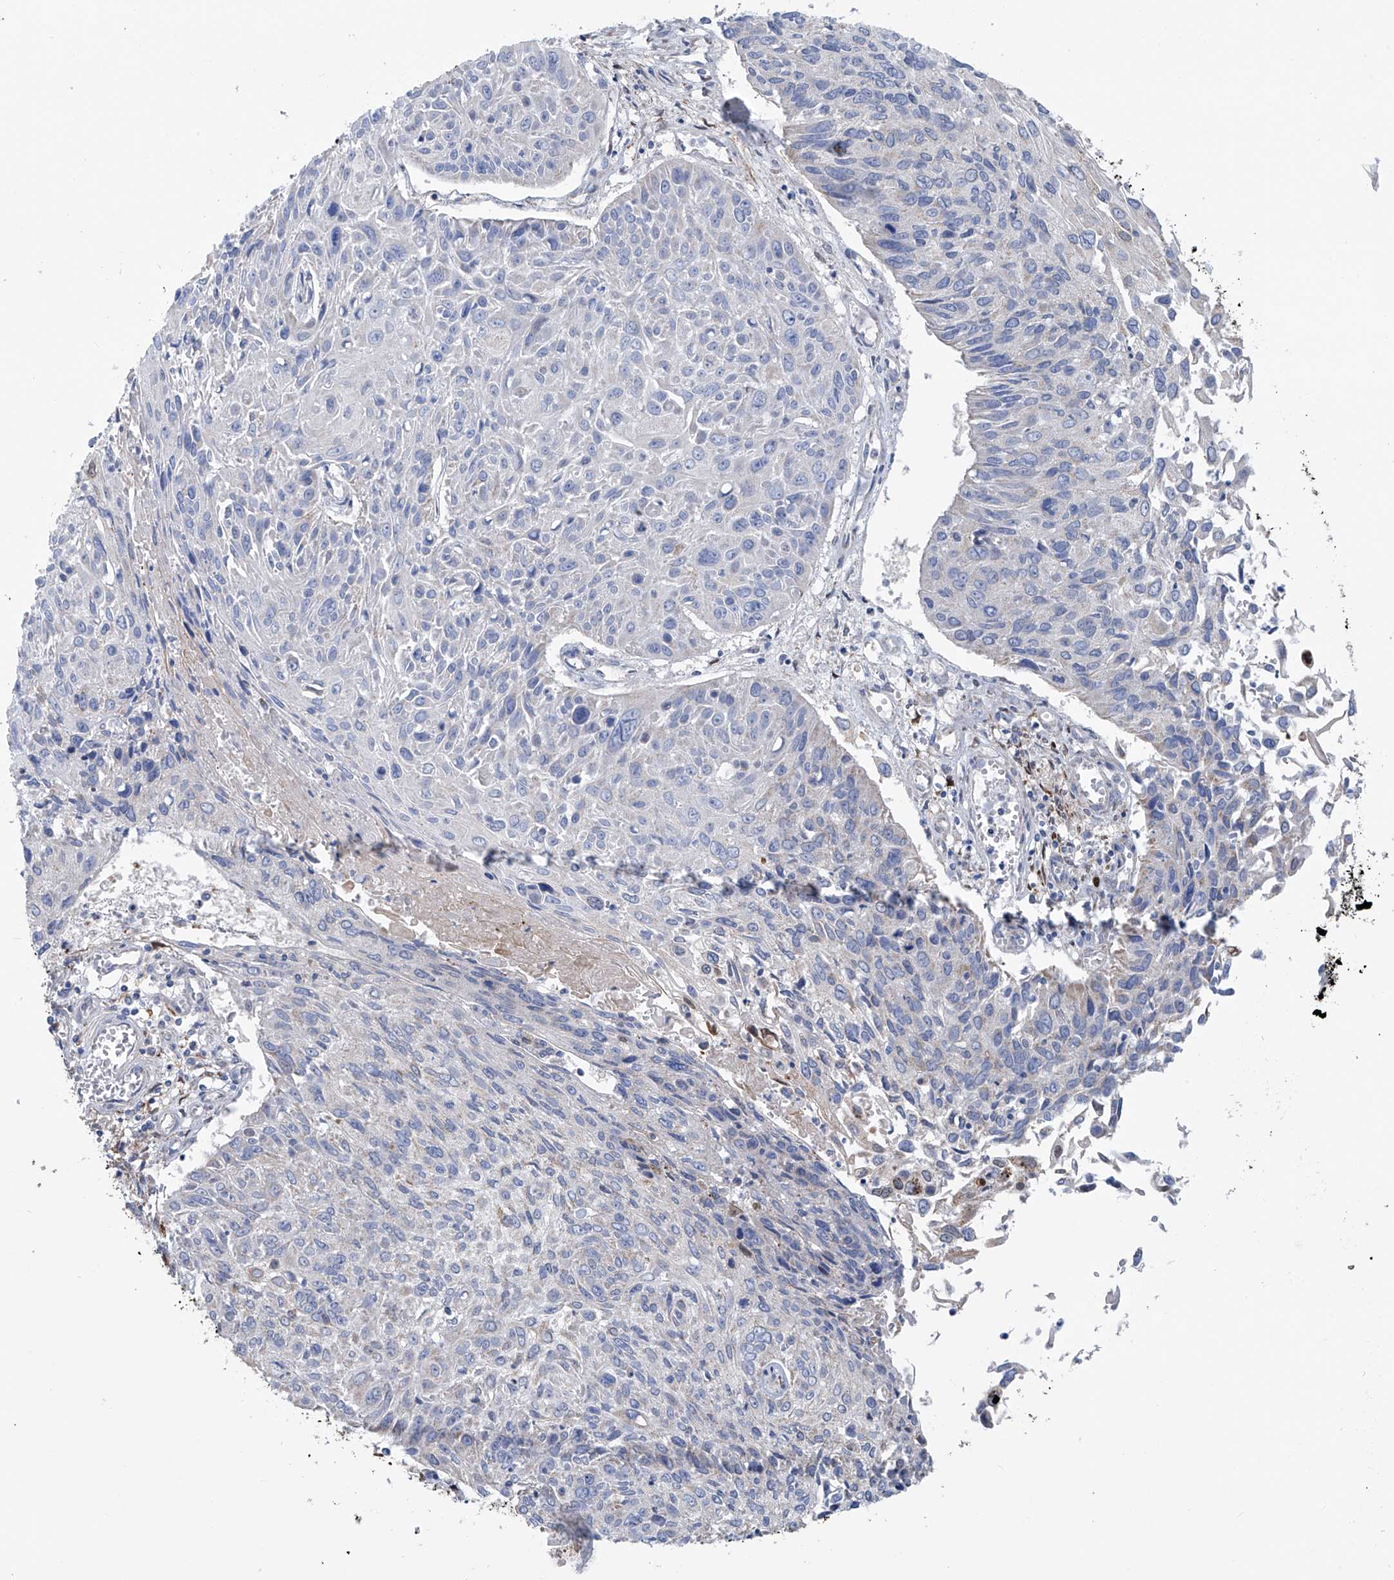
{"staining": {"intensity": "negative", "quantity": "none", "location": "none"}, "tissue": "cervical cancer", "cell_type": "Tumor cells", "image_type": "cancer", "snomed": [{"axis": "morphology", "description": "Squamous cell carcinoma, NOS"}, {"axis": "topography", "description": "Cervix"}], "caption": "This is an immunohistochemistry (IHC) micrograph of human squamous cell carcinoma (cervical). There is no staining in tumor cells.", "gene": "ALDH6A1", "patient": {"sex": "female", "age": 51}}